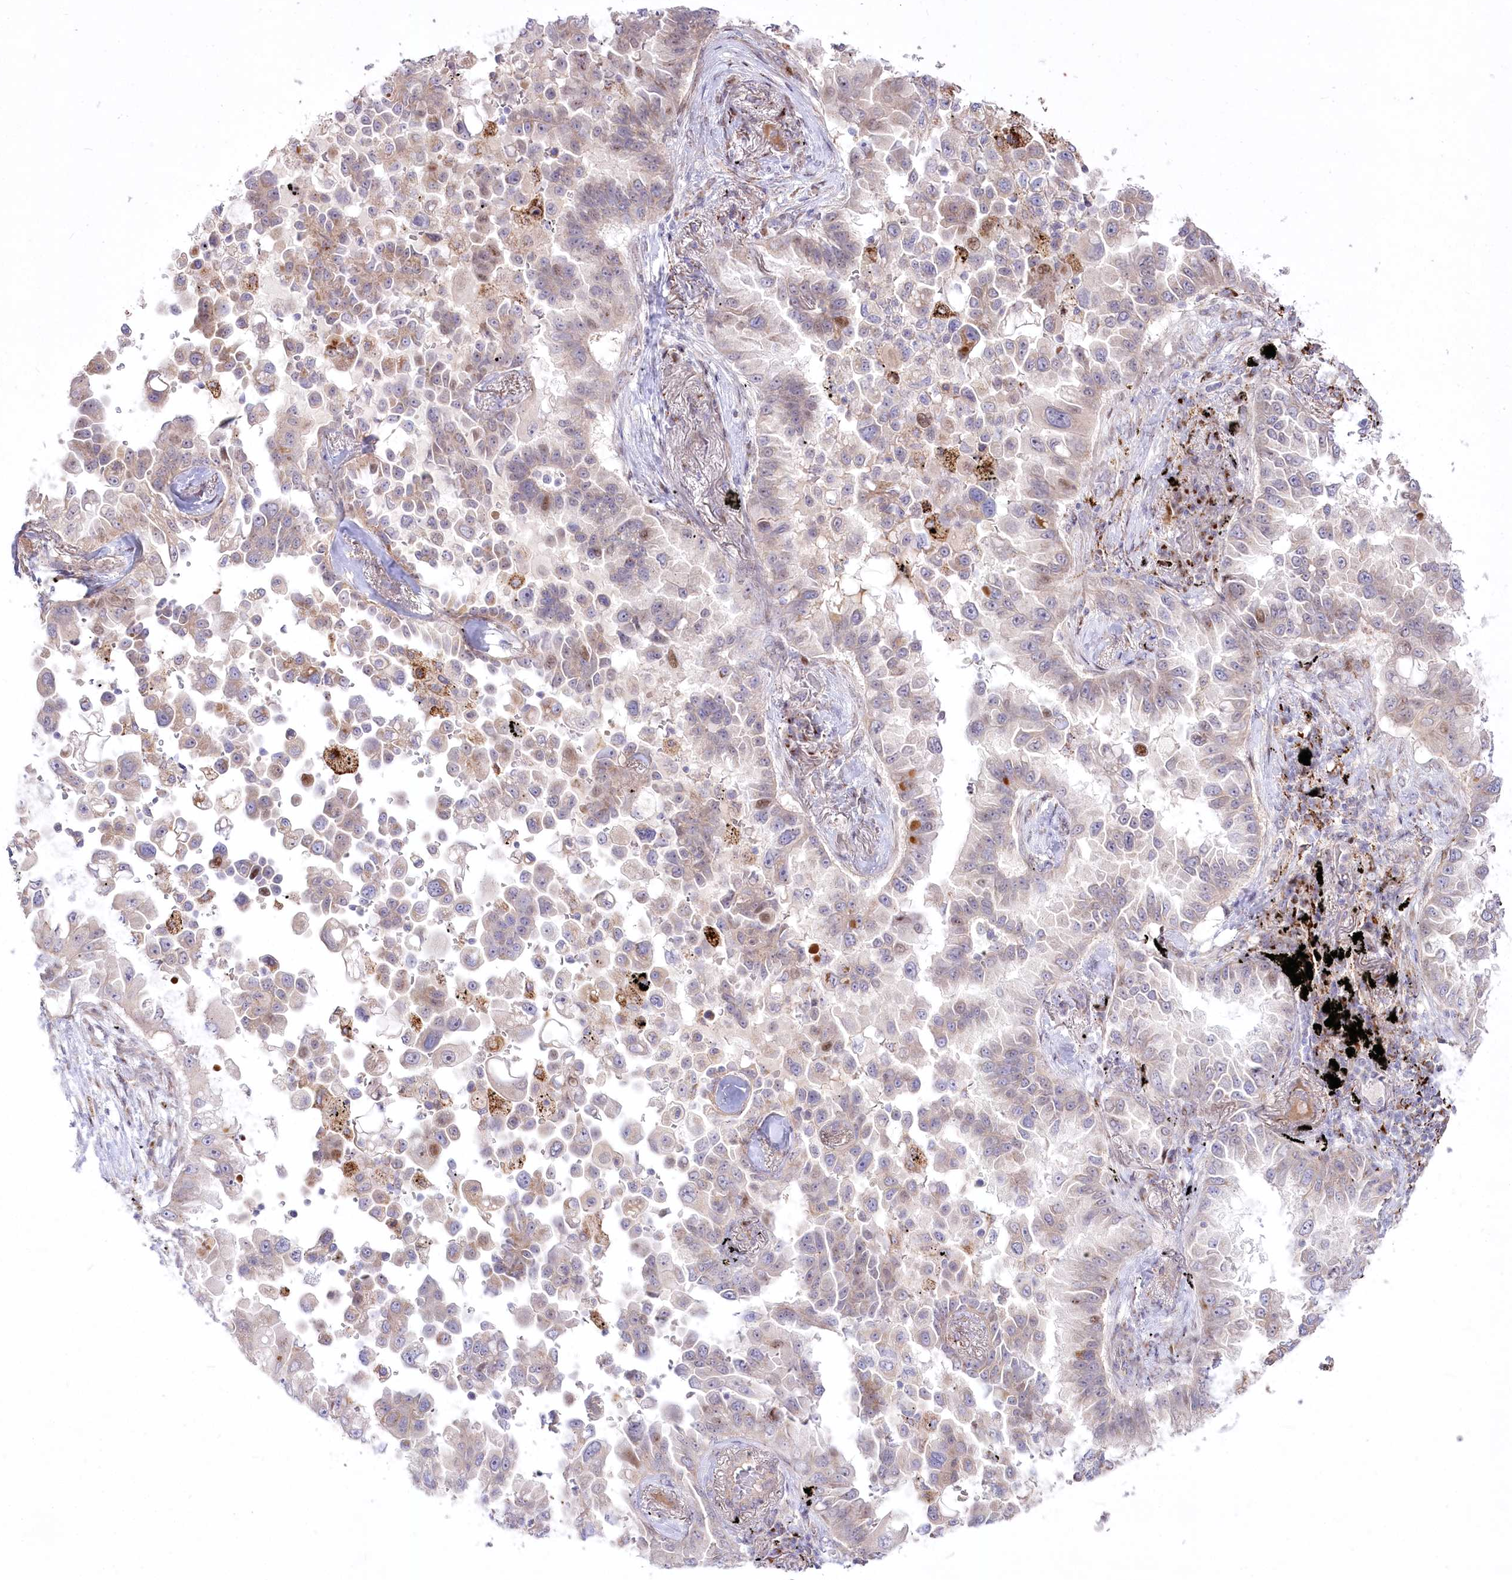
{"staining": {"intensity": "moderate", "quantity": "<25%", "location": "cytoplasmic/membranous"}, "tissue": "lung cancer", "cell_type": "Tumor cells", "image_type": "cancer", "snomed": [{"axis": "morphology", "description": "Adenocarcinoma, NOS"}, {"axis": "topography", "description": "Lung"}], "caption": "Brown immunohistochemical staining in adenocarcinoma (lung) reveals moderate cytoplasmic/membranous positivity in about <25% of tumor cells. The staining is performed using DAB (3,3'-diaminobenzidine) brown chromogen to label protein expression. The nuclei are counter-stained blue using hematoxylin.", "gene": "CEP164", "patient": {"sex": "female", "age": 67}}